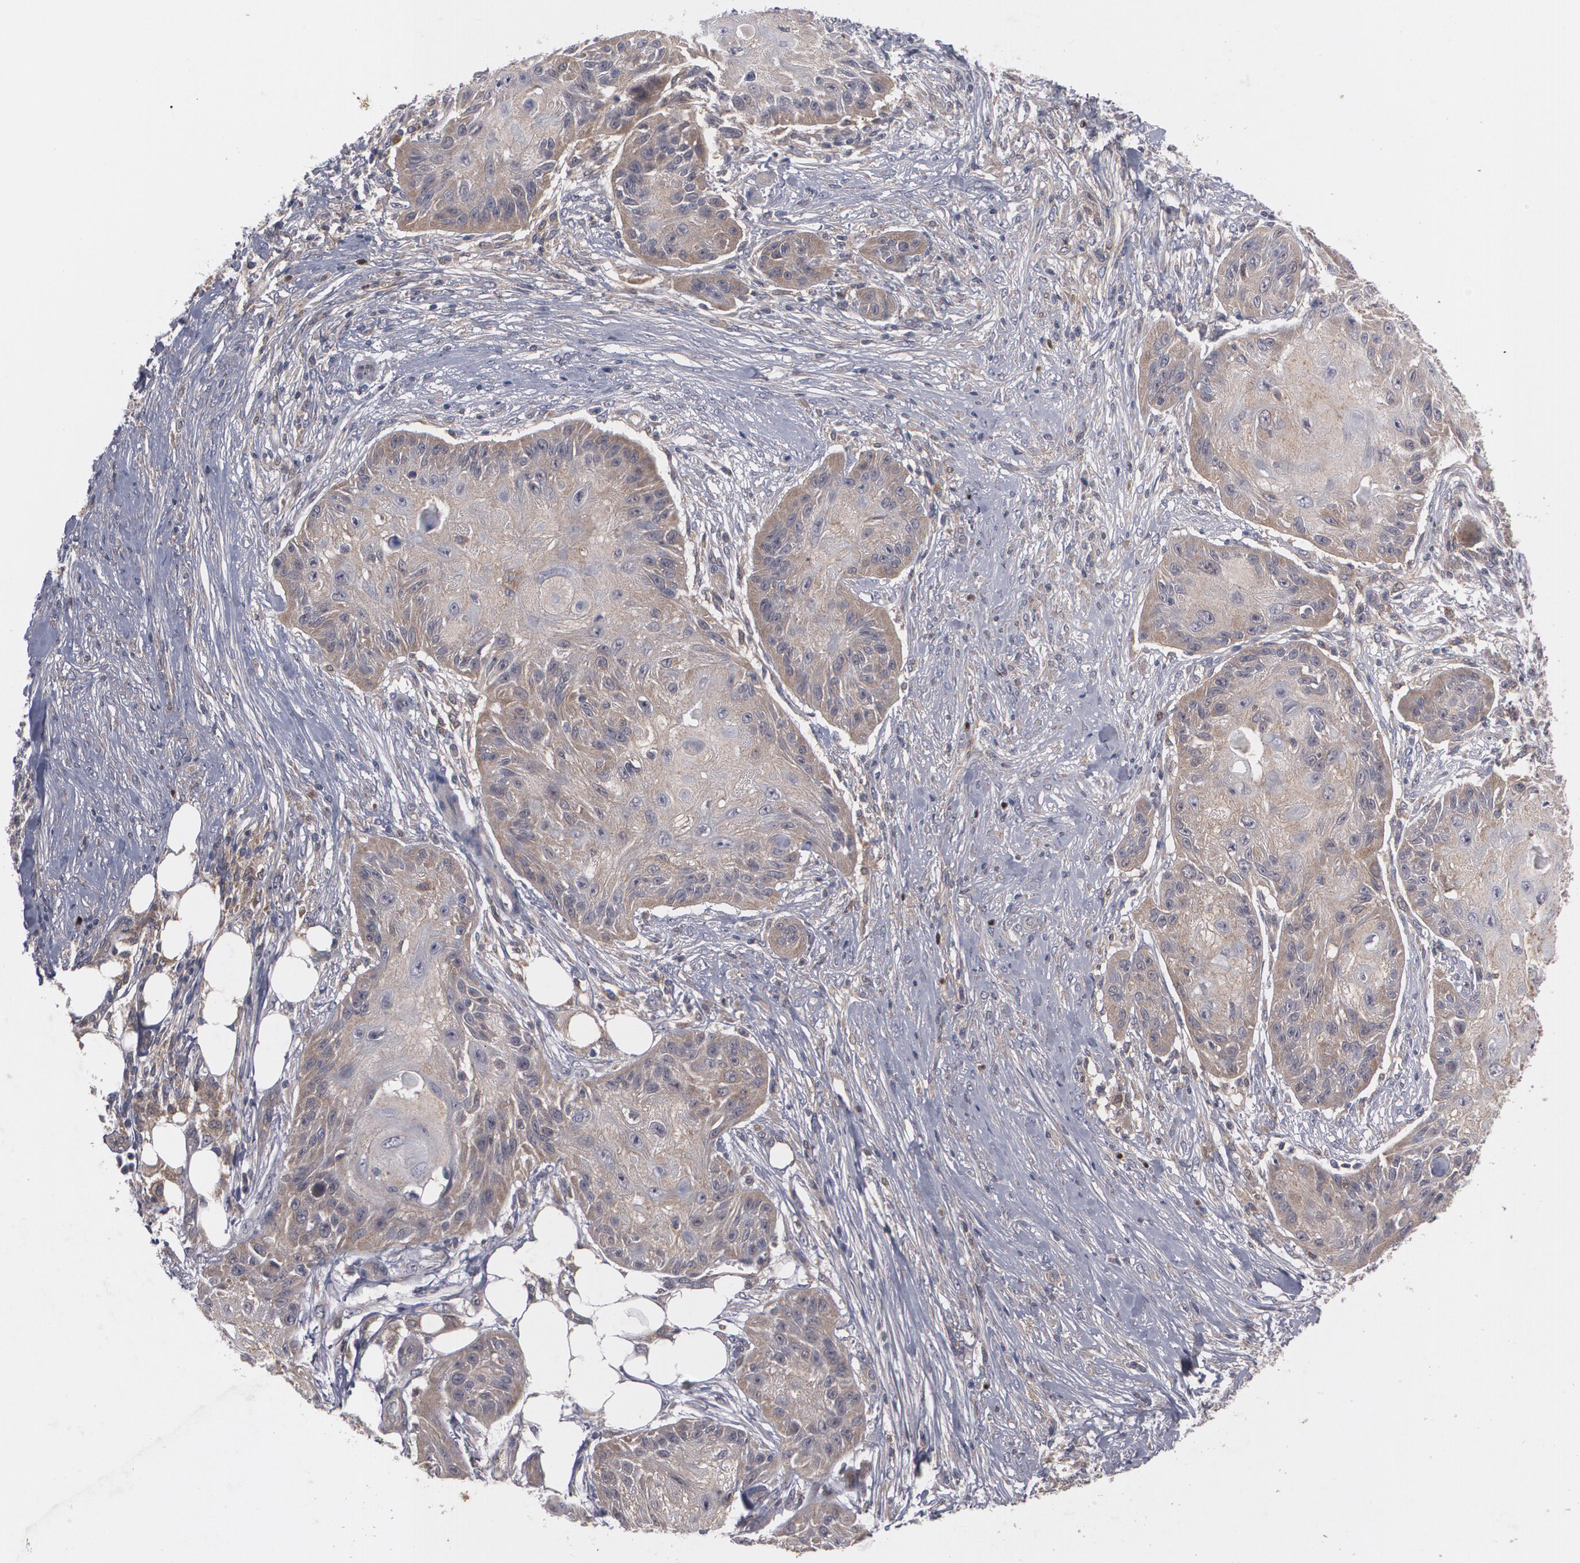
{"staining": {"intensity": "weak", "quantity": "<25%", "location": "cytoplasmic/membranous"}, "tissue": "skin cancer", "cell_type": "Tumor cells", "image_type": "cancer", "snomed": [{"axis": "morphology", "description": "Squamous cell carcinoma, NOS"}, {"axis": "topography", "description": "Skin"}], "caption": "The histopathology image demonstrates no staining of tumor cells in skin cancer. (DAB (3,3'-diaminobenzidine) immunohistochemistry (IHC) visualized using brightfield microscopy, high magnification).", "gene": "HTT", "patient": {"sex": "female", "age": 88}}